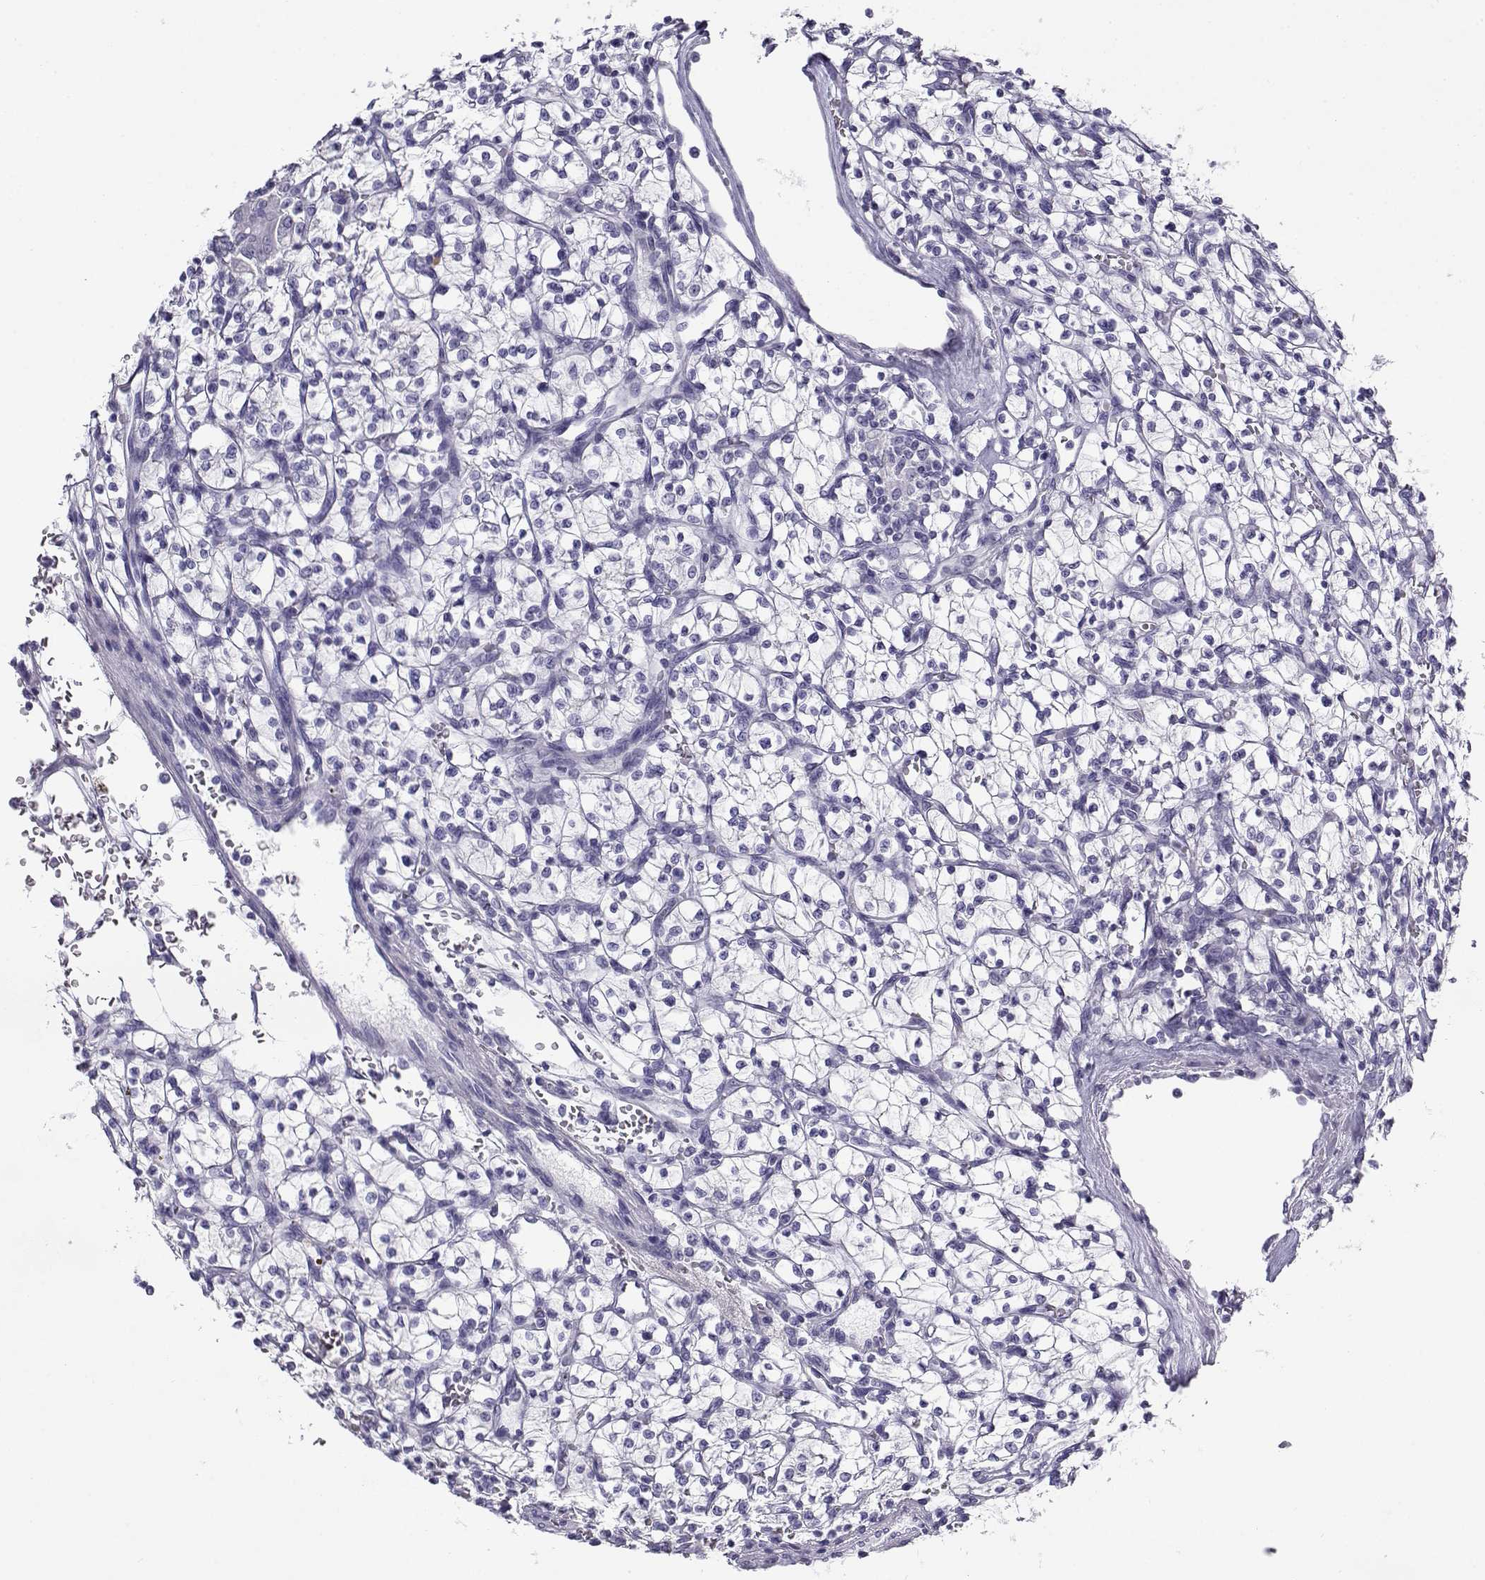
{"staining": {"intensity": "negative", "quantity": "none", "location": "none"}, "tissue": "renal cancer", "cell_type": "Tumor cells", "image_type": "cancer", "snomed": [{"axis": "morphology", "description": "Adenocarcinoma, NOS"}, {"axis": "topography", "description": "Kidney"}], "caption": "High magnification brightfield microscopy of renal adenocarcinoma stained with DAB (brown) and counterstained with hematoxylin (blue): tumor cells show no significant positivity. (DAB (3,3'-diaminobenzidine) immunohistochemistry (IHC) with hematoxylin counter stain).", "gene": "CABS1", "patient": {"sex": "female", "age": 64}}